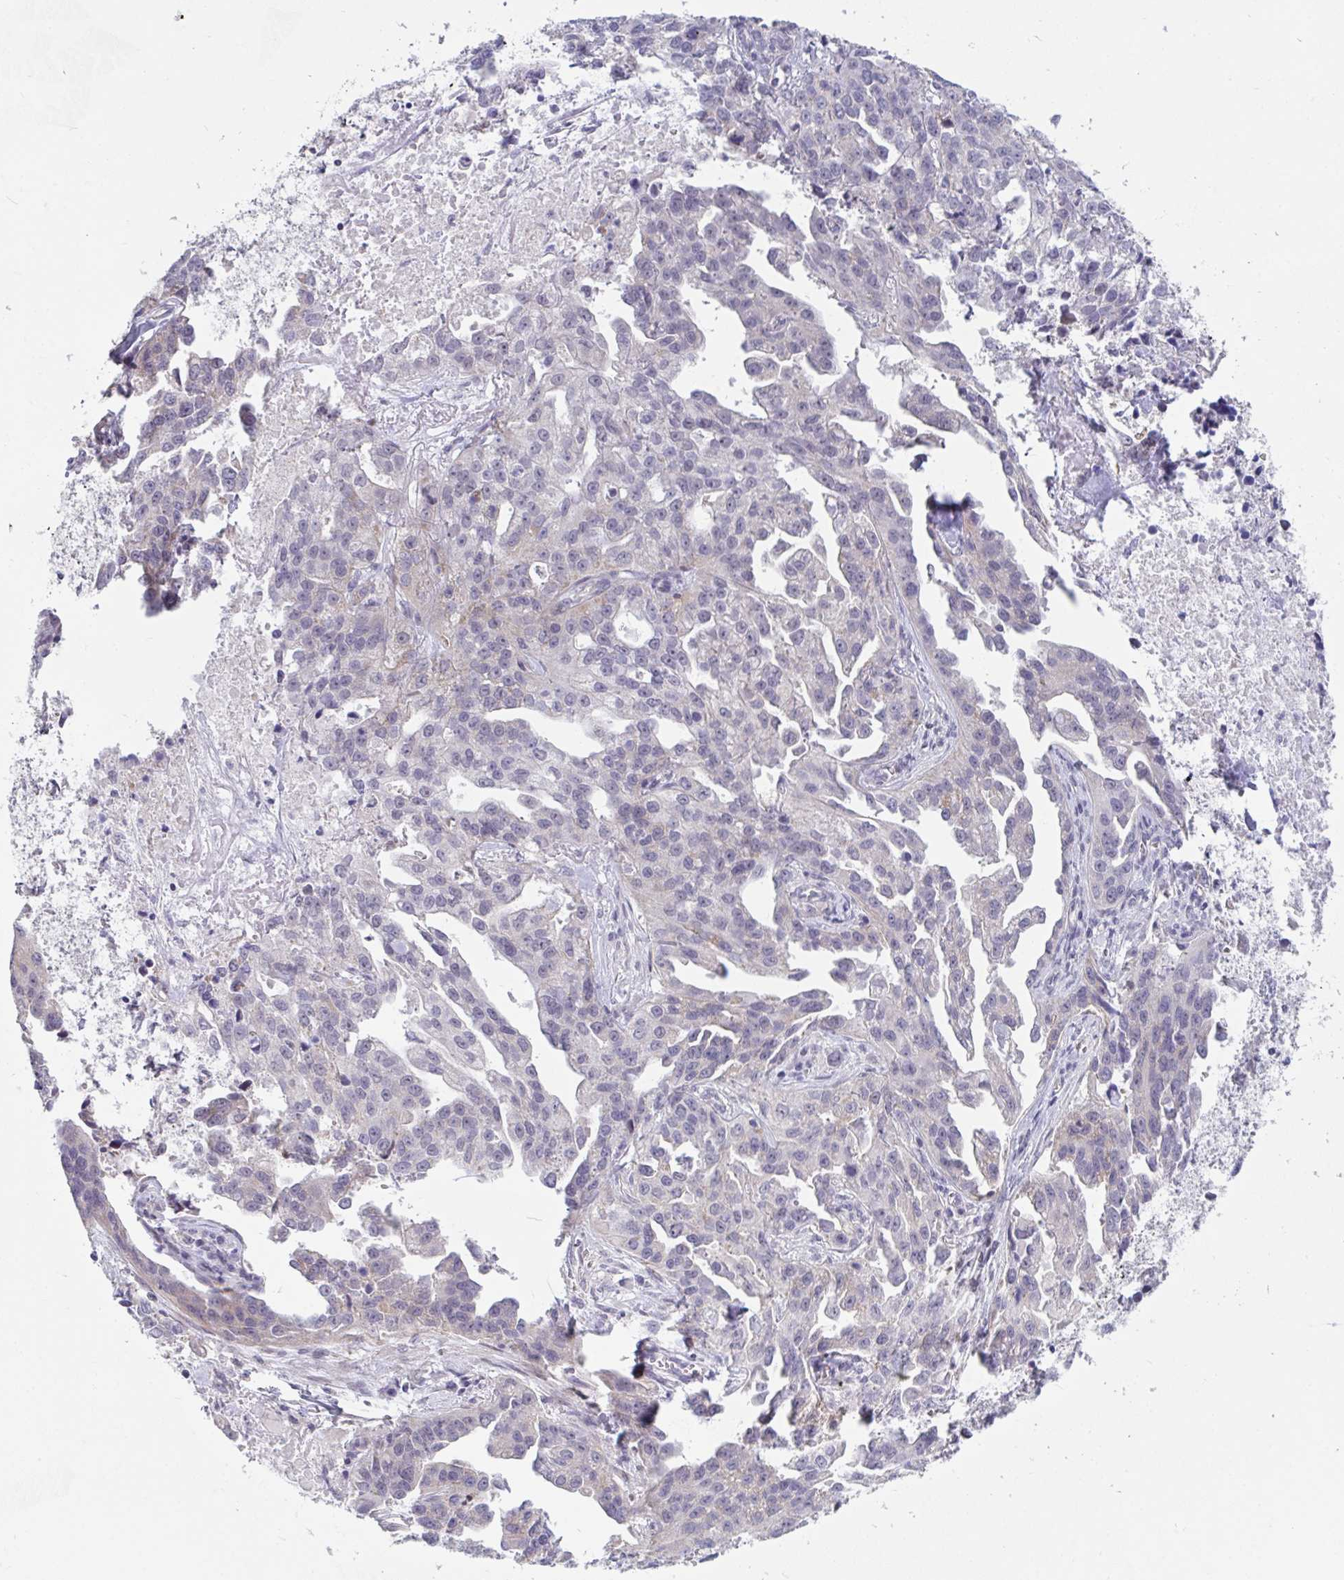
{"staining": {"intensity": "negative", "quantity": "none", "location": "none"}, "tissue": "ovarian cancer", "cell_type": "Tumor cells", "image_type": "cancer", "snomed": [{"axis": "morphology", "description": "Cystadenocarcinoma, serous, NOS"}, {"axis": "topography", "description": "Ovary"}], "caption": "Tumor cells show no significant staining in ovarian cancer. (Stains: DAB (3,3'-diaminobenzidine) IHC with hematoxylin counter stain, Microscopy: brightfield microscopy at high magnification).", "gene": "FAM156B", "patient": {"sex": "female", "age": 75}}